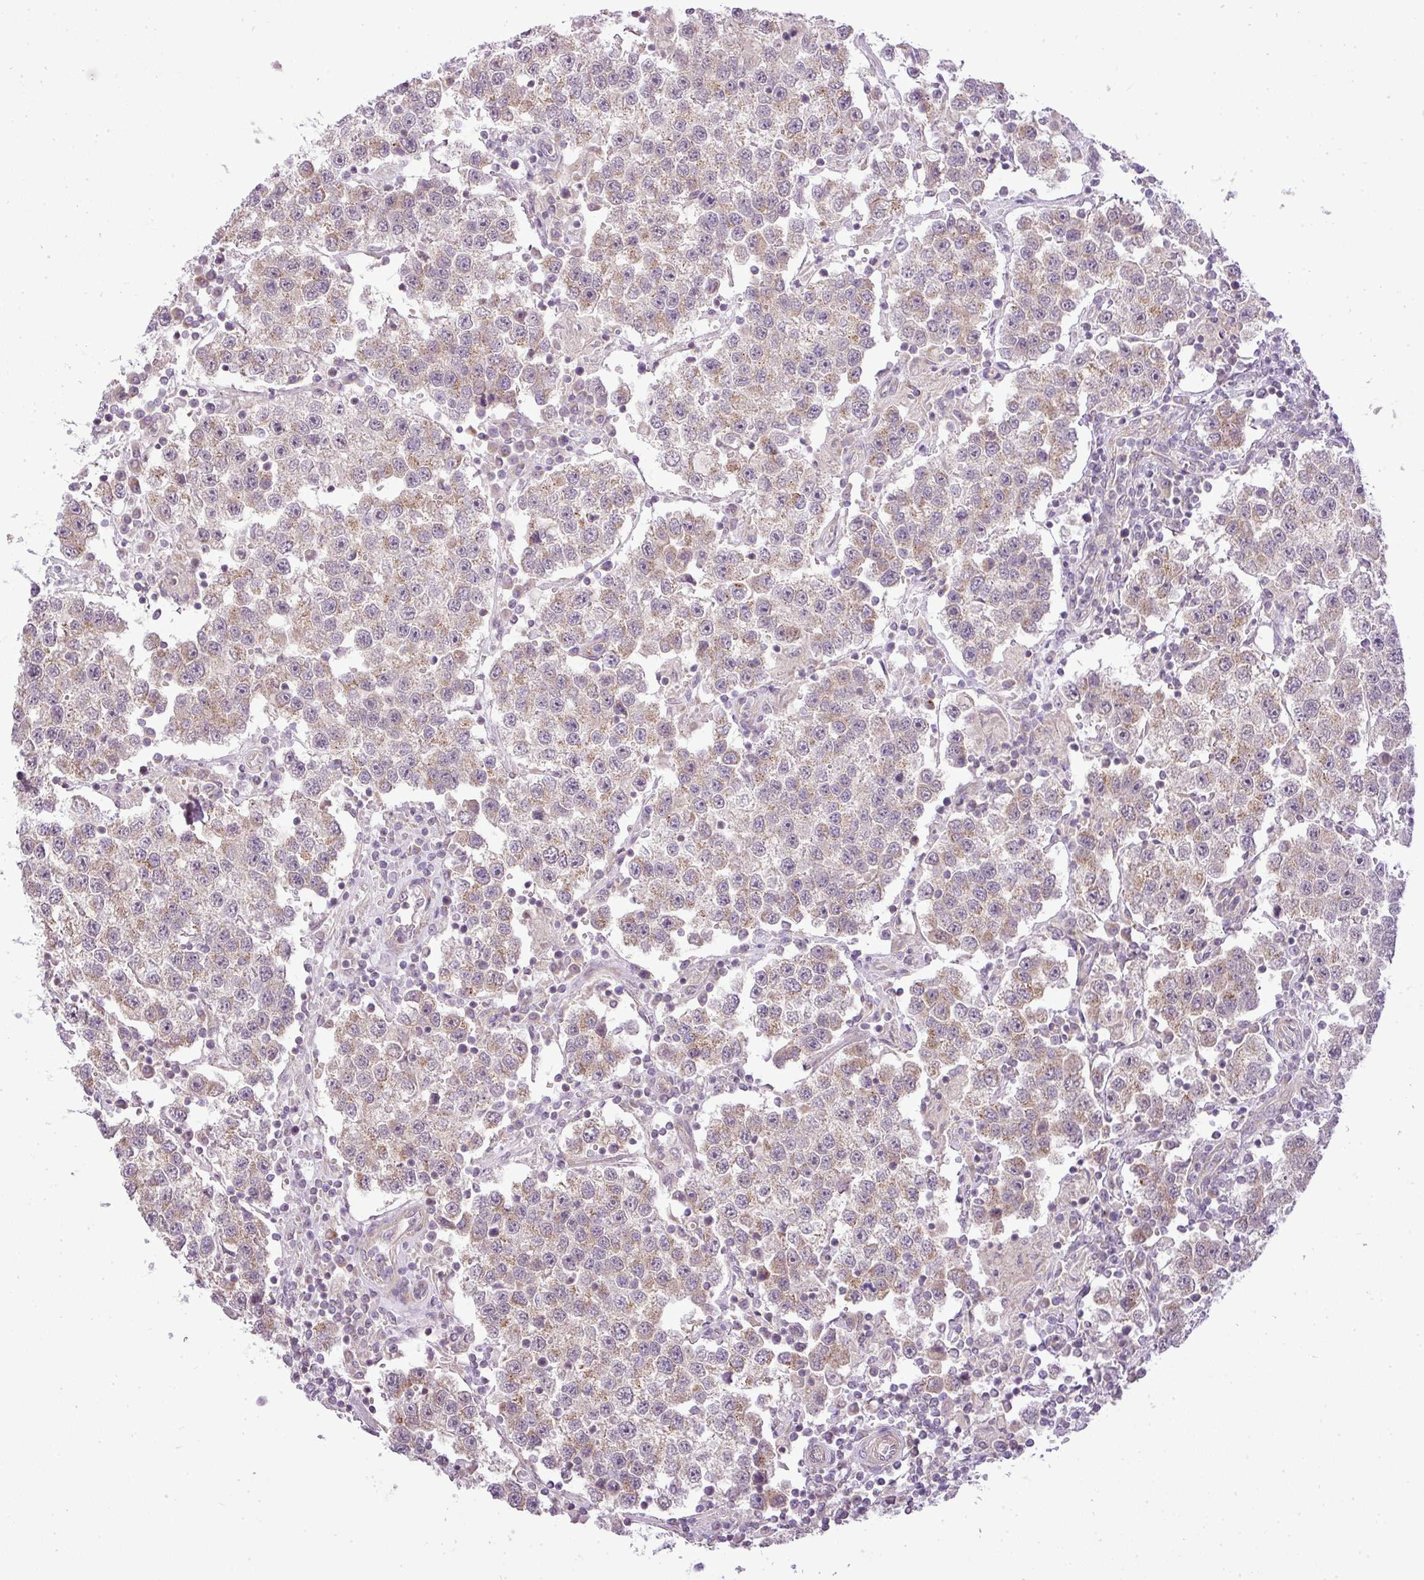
{"staining": {"intensity": "weak", "quantity": ">75%", "location": "cytoplasmic/membranous"}, "tissue": "testis cancer", "cell_type": "Tumor cells", "image_type": "cancer", "snomed": [{"axis": "morphology", "description": "Seminoma, NOS"}, {"axis": "topography", "description": "Testis"}], "caption": "Testis seminoma tissue reveals weak cytoplasmic/membranous expression in about >75% of tumor cells, visualized by immunohistochemistry.", "gene": "ZDHHC1", "patient": {"sex": "male", "age": 37}}